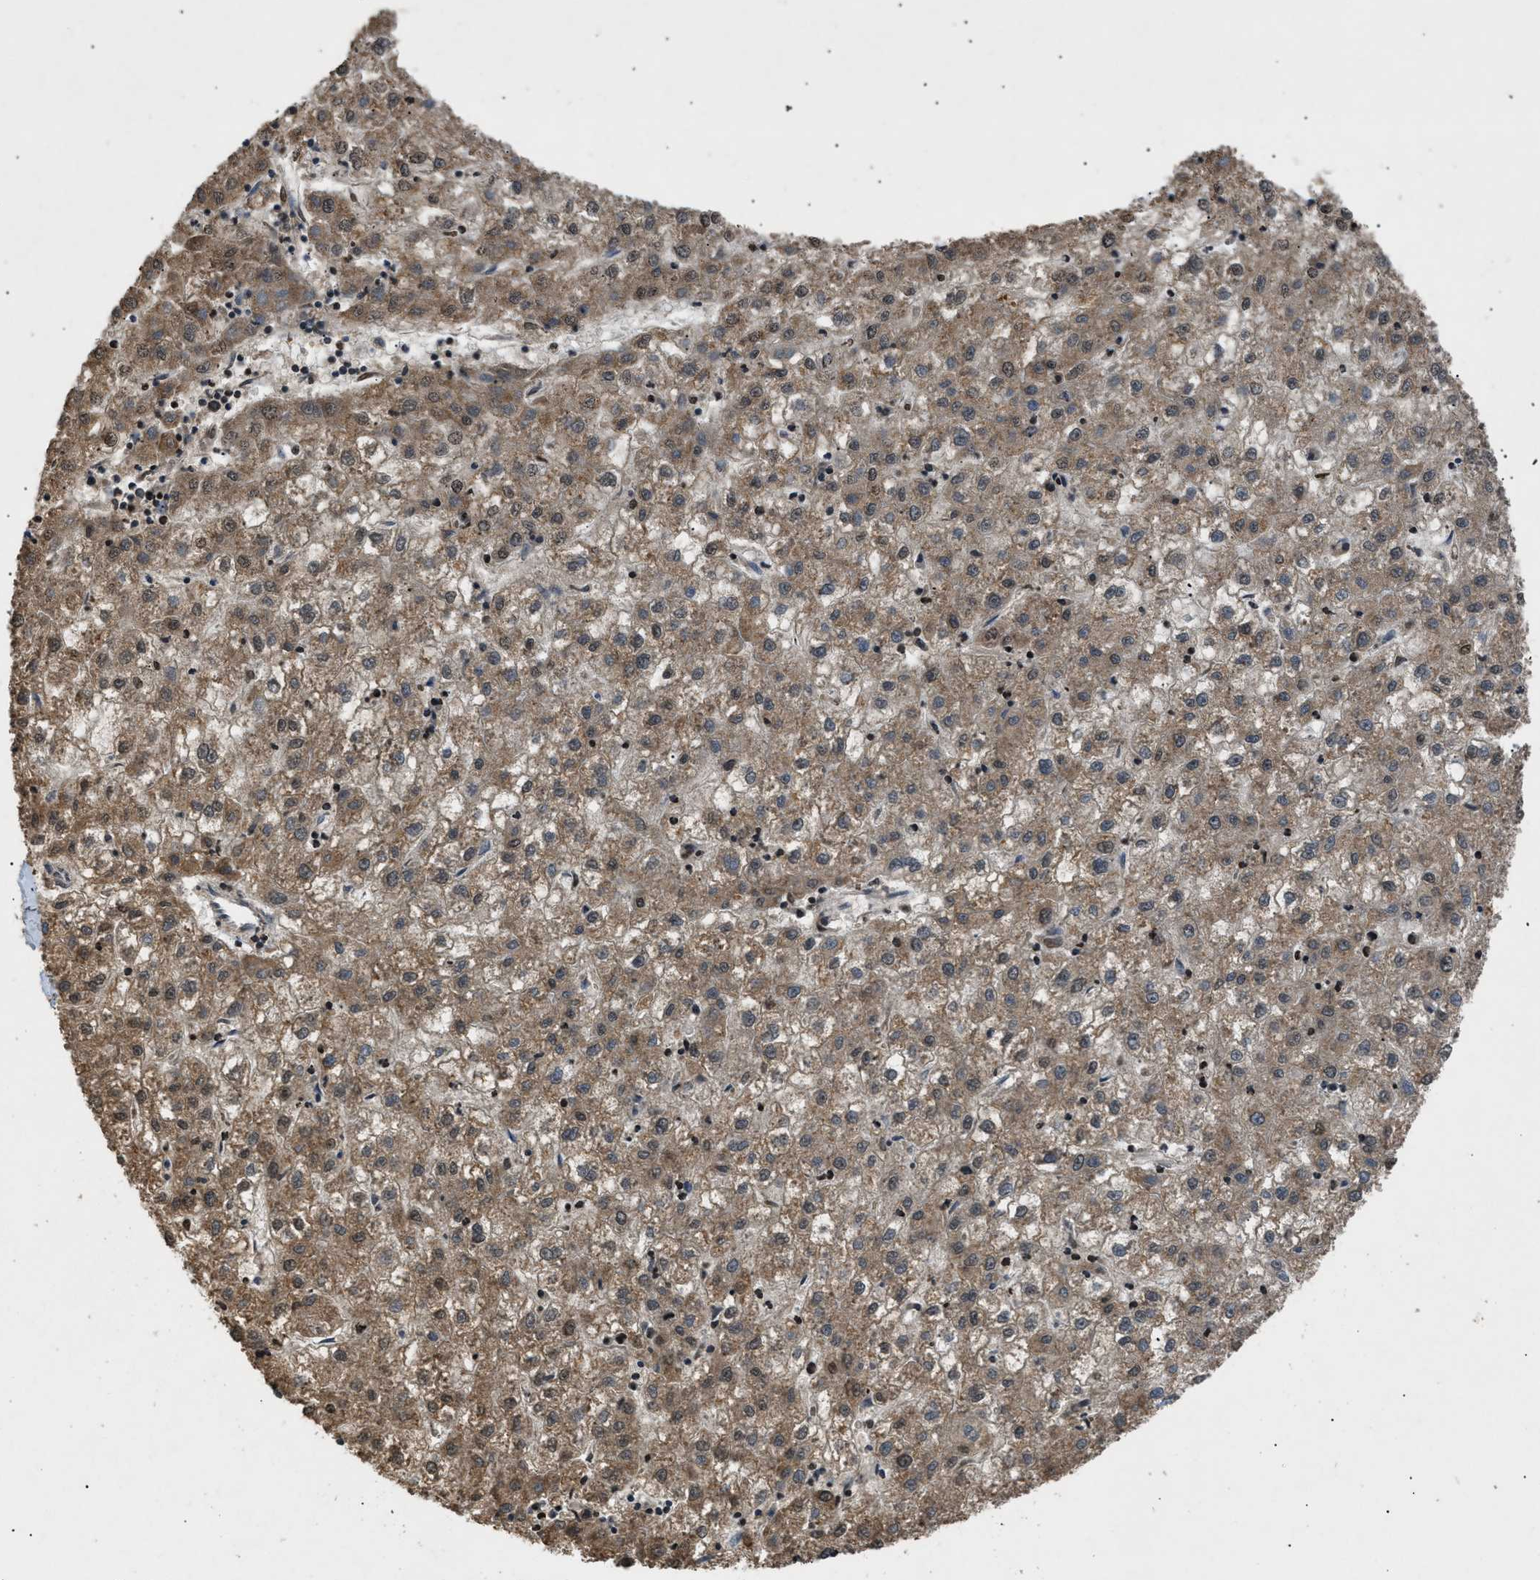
{"staining": {"intensity": "moderate", "quantity": ">75%", "location": "cytoplasmic/membranous,nuclear"}, "tissue": "liver cancer", "cell_type": "Tumor cells", "image_type": "cancer", "snomed": [{"axis": "morphology", "description": "Carcinoma, Hepatocellular, NOS"}, {"axis": "topography", "description": "Liver"}], "caption": "Protein staining by immunohistochemistry (IHC) reveals moderate cytoplasmic/membranous and nuclear positivity in about >75% of tumor cells in hepatocellular carcinoma (liver).", "gene": "RBM5", "patient": {"sex": "male", "age": 72}}